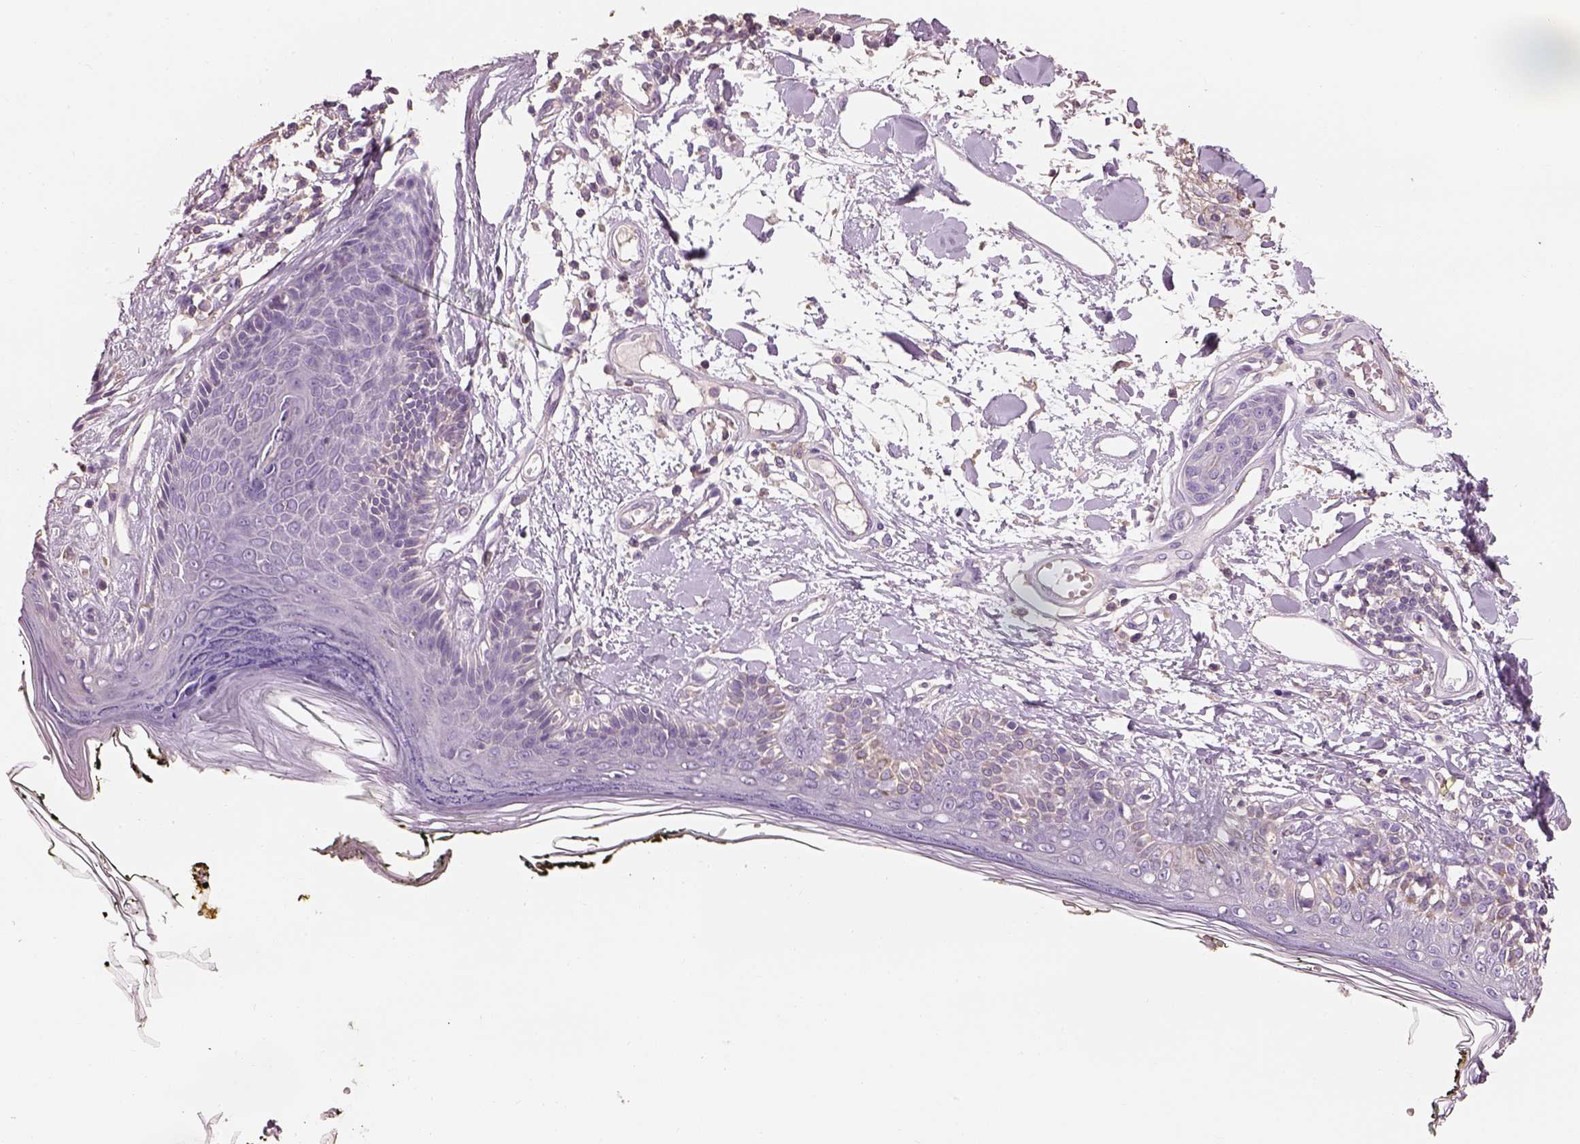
{"staining": {"intensity": "negative", "quantity": "none", "location": "none"}, "tissue": "skin", "cell_type": "Fibroblasts", "image_type": "normal", "snomed": [{"axis": "morphology", "description": "Normal tissue, NOS"}, {"axis": "topography", "description": "Skin"}], "caption": "Immunohistochemistry (IHC) photomicrograph of unremarkable skin: skin stained with DAB exhibits no significant protein staining in fibroblasts.", "gene": "OTUD6A", "patient": {"sex": "male", "age": 76}}